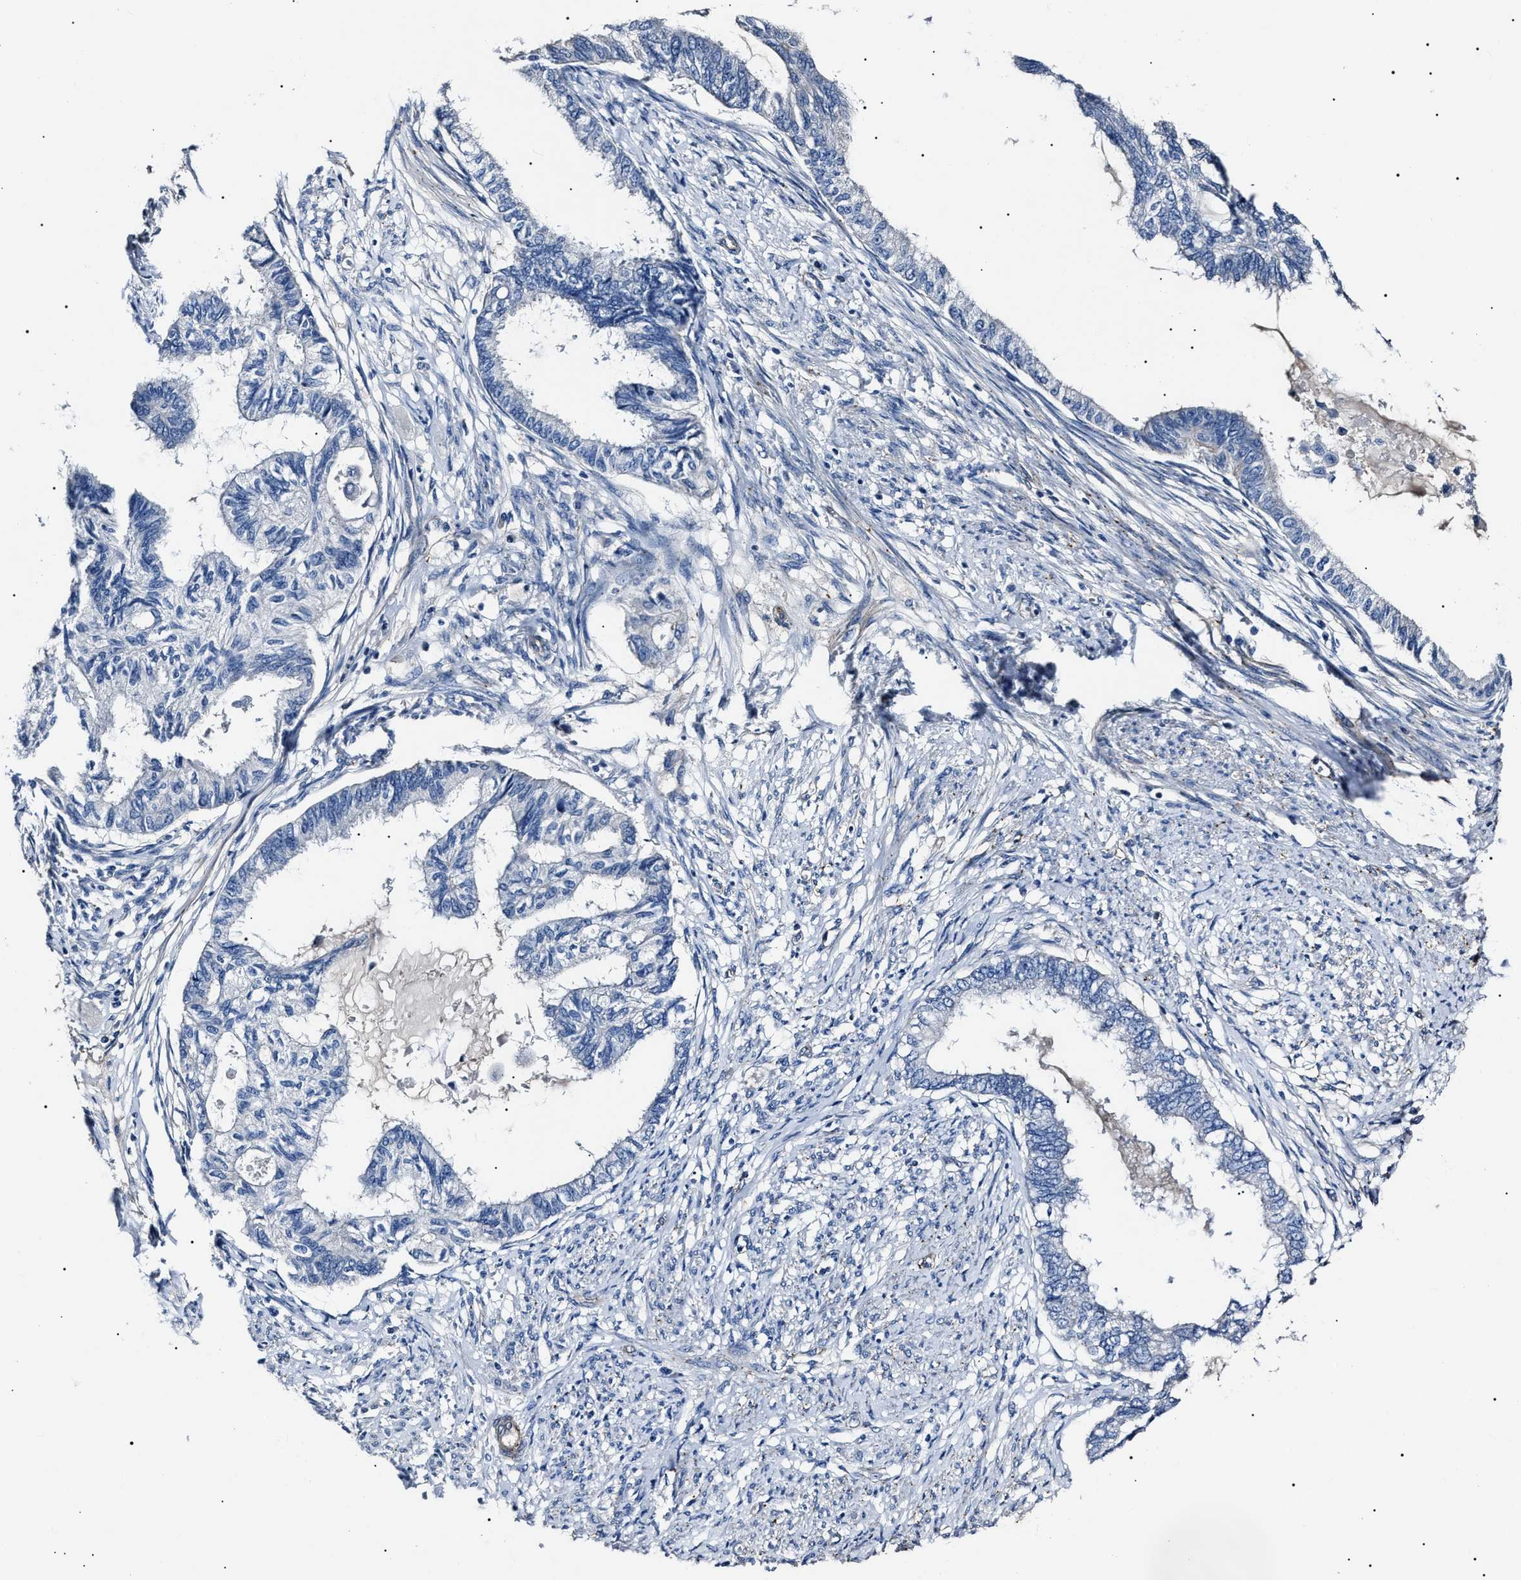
{"staining": {"intensity": "negative", "quantity": "none", "location": "none"}, "tissue": "cervical cancer", "cell_type": "Tumor cells", "image_type": "cancer", "snomed": [{"axis": "morphology", "description": "Normal tissue, NOS"}, {"axis": "morphology", "description": "Adenocarcinoma, NOS"}, {"axis": "topography", "description": "Cervix"}, {"axis": "topography", "description": "Endometrium"}], "caption": "Tumor cells show no significant expression in cervical cancer (adenocarcinoma).", "gene": "KLHL42", "patient": {"sex": "female", "age": 86}}